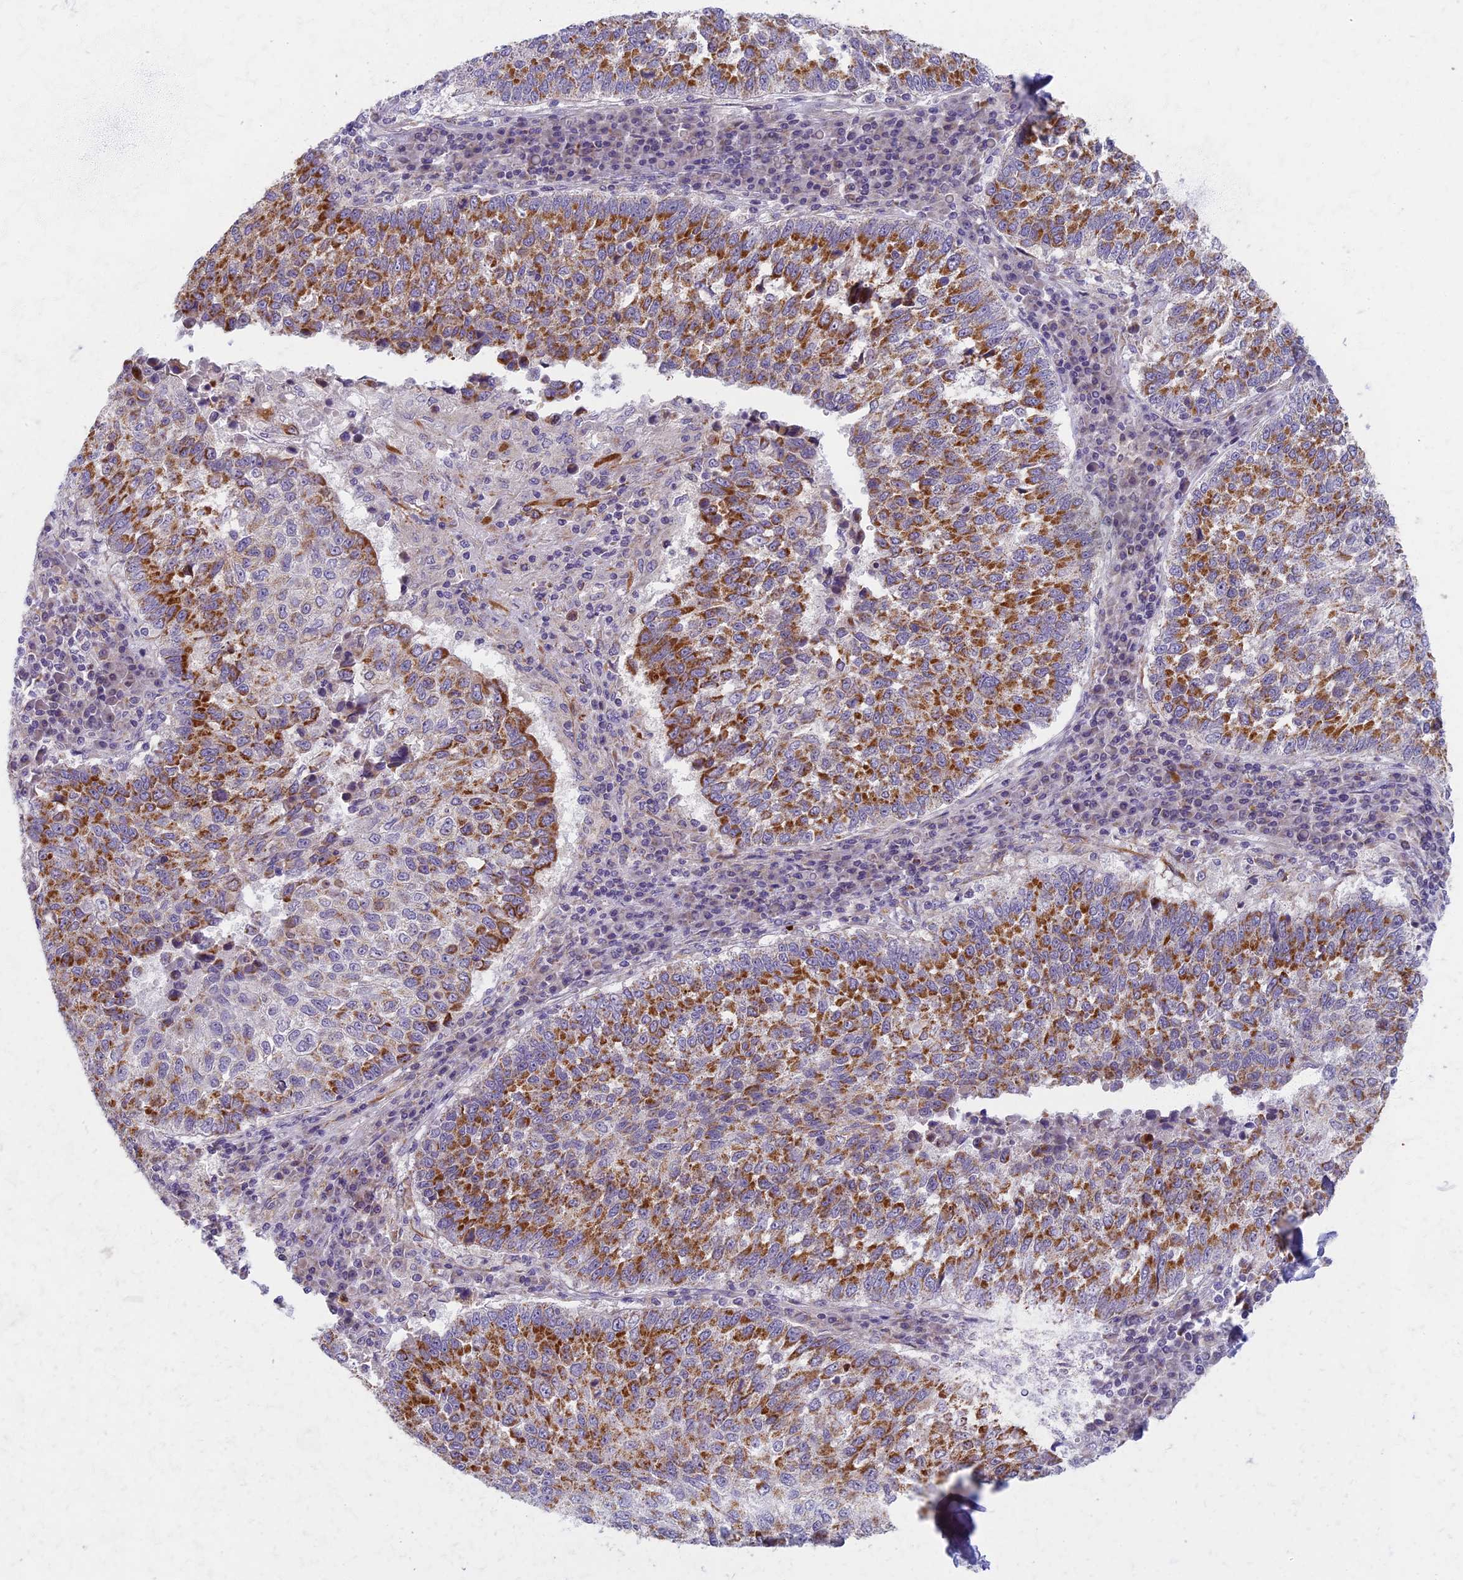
{"staining": {"intensity": "moderate", "quantity": ">75%", "location": "cytoplasmic/membranous"}, "tissue": "lung cancer", "cell_type": "Tumor cells", "image_type": "cancer", "snomed": [{"axis": "morphology", "description": "Squamous cell carcinoma, NOS"}, {"axis": "topography", "description": "Lung"}], "caption": "Squamous cell carcinoma (lung) was stained to show a protein in brown. There is medium levels of moderate cytoplasmic/membranous expression in approximately >75% of tumor cells.", "gene": "MRPS25", "patient": {"sex": "male", "age": 73}}